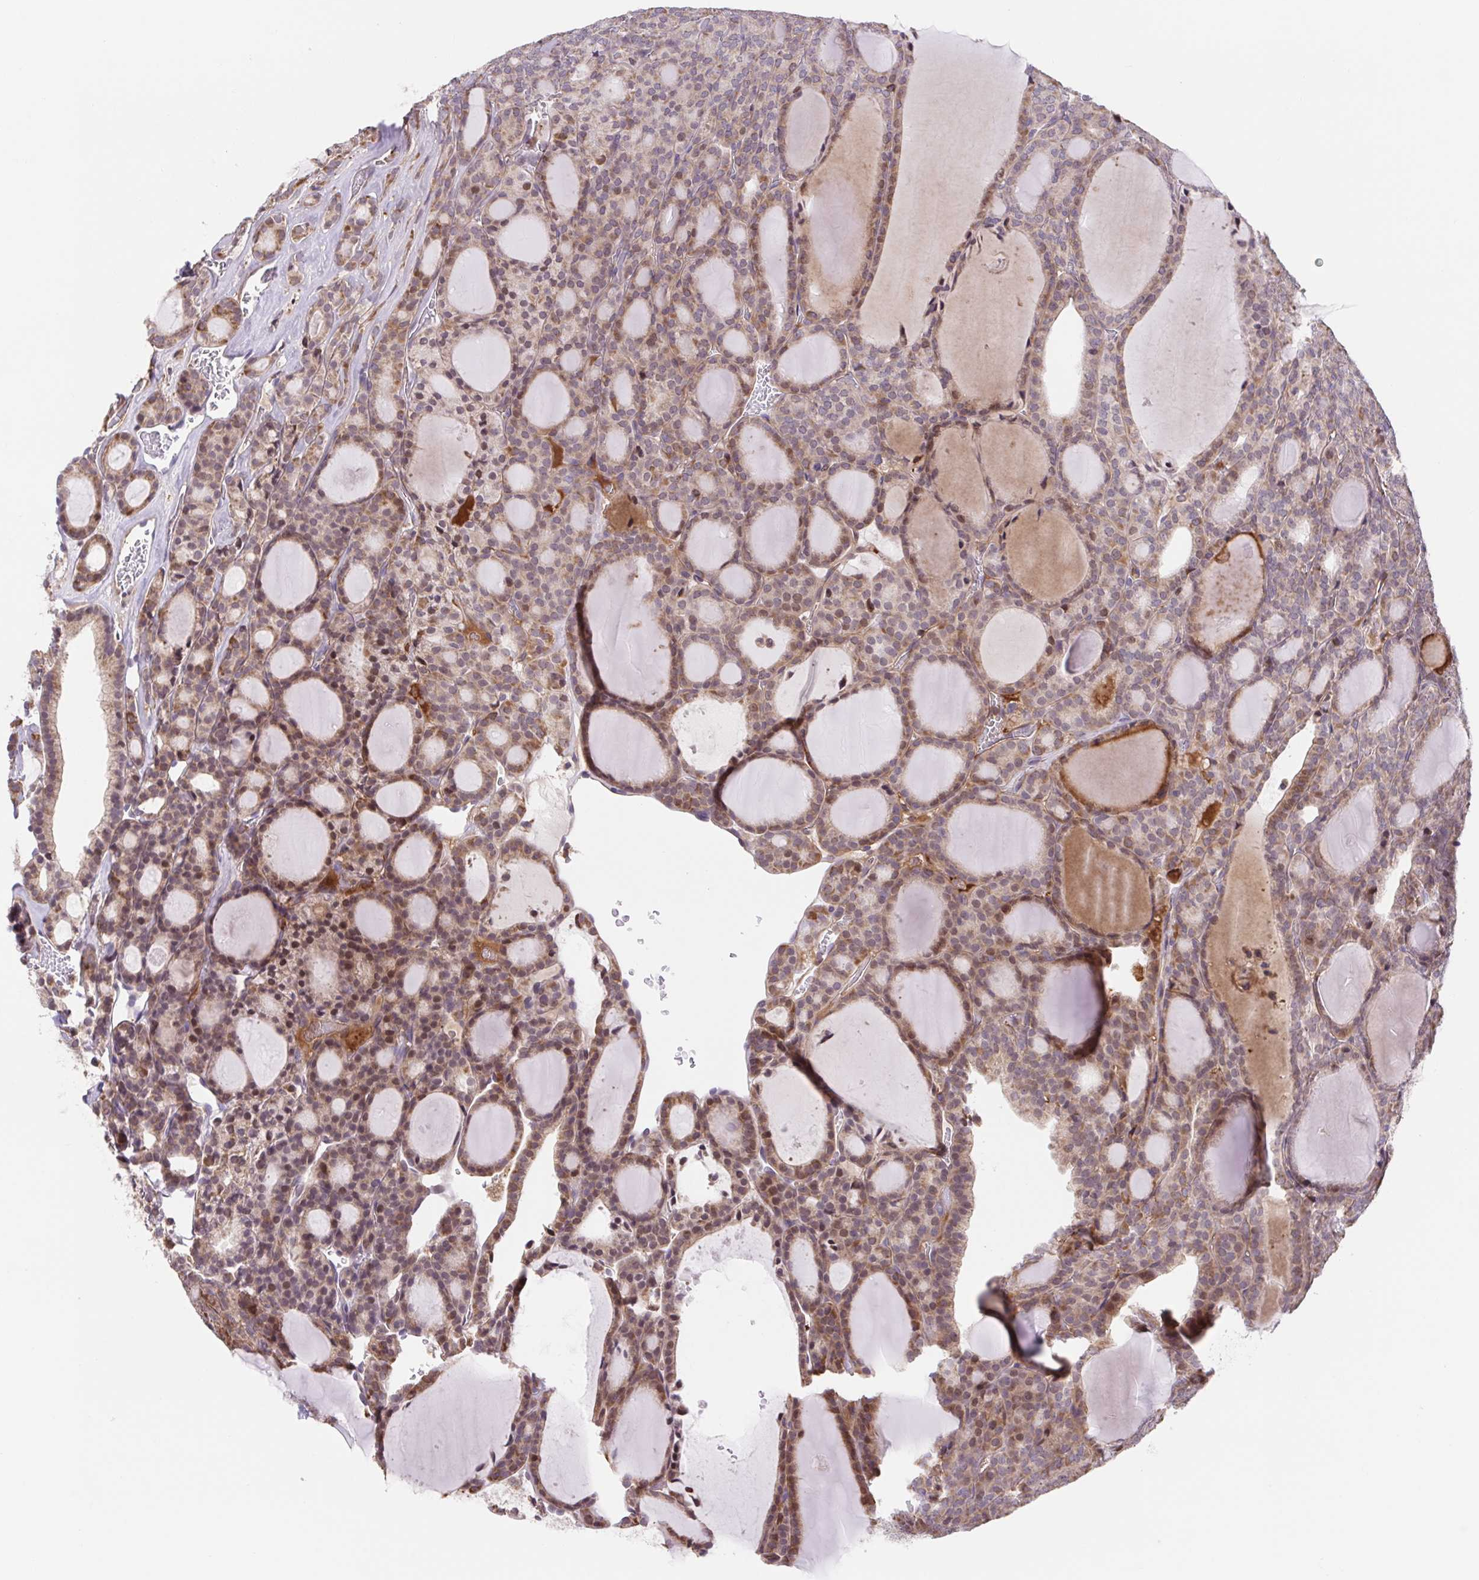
{"staining": {"intensity": "moderate", "quantity": "25%-75%", "location": "cytoplasmic/membranous,nuclear"}, "tissue": "thyroid cancer", "cell_type": "Tumor cells", "image_type": "cancer", "snomed": [{"axis": "morphology", "description": "Follicular adenoma carcinoma, NOS"}, {"axis": "topography", "description": "Thyroid gland"}], "caption": "Protein staining of thyroid follicular adenoma carcinoma tissue exhibits moderate cytoplasmic/membranous and nuclear expression in approximately 25%-75% of tumor cells.", "gene": "TPRG1", "patient": {"sex": "male", "age": 74}}